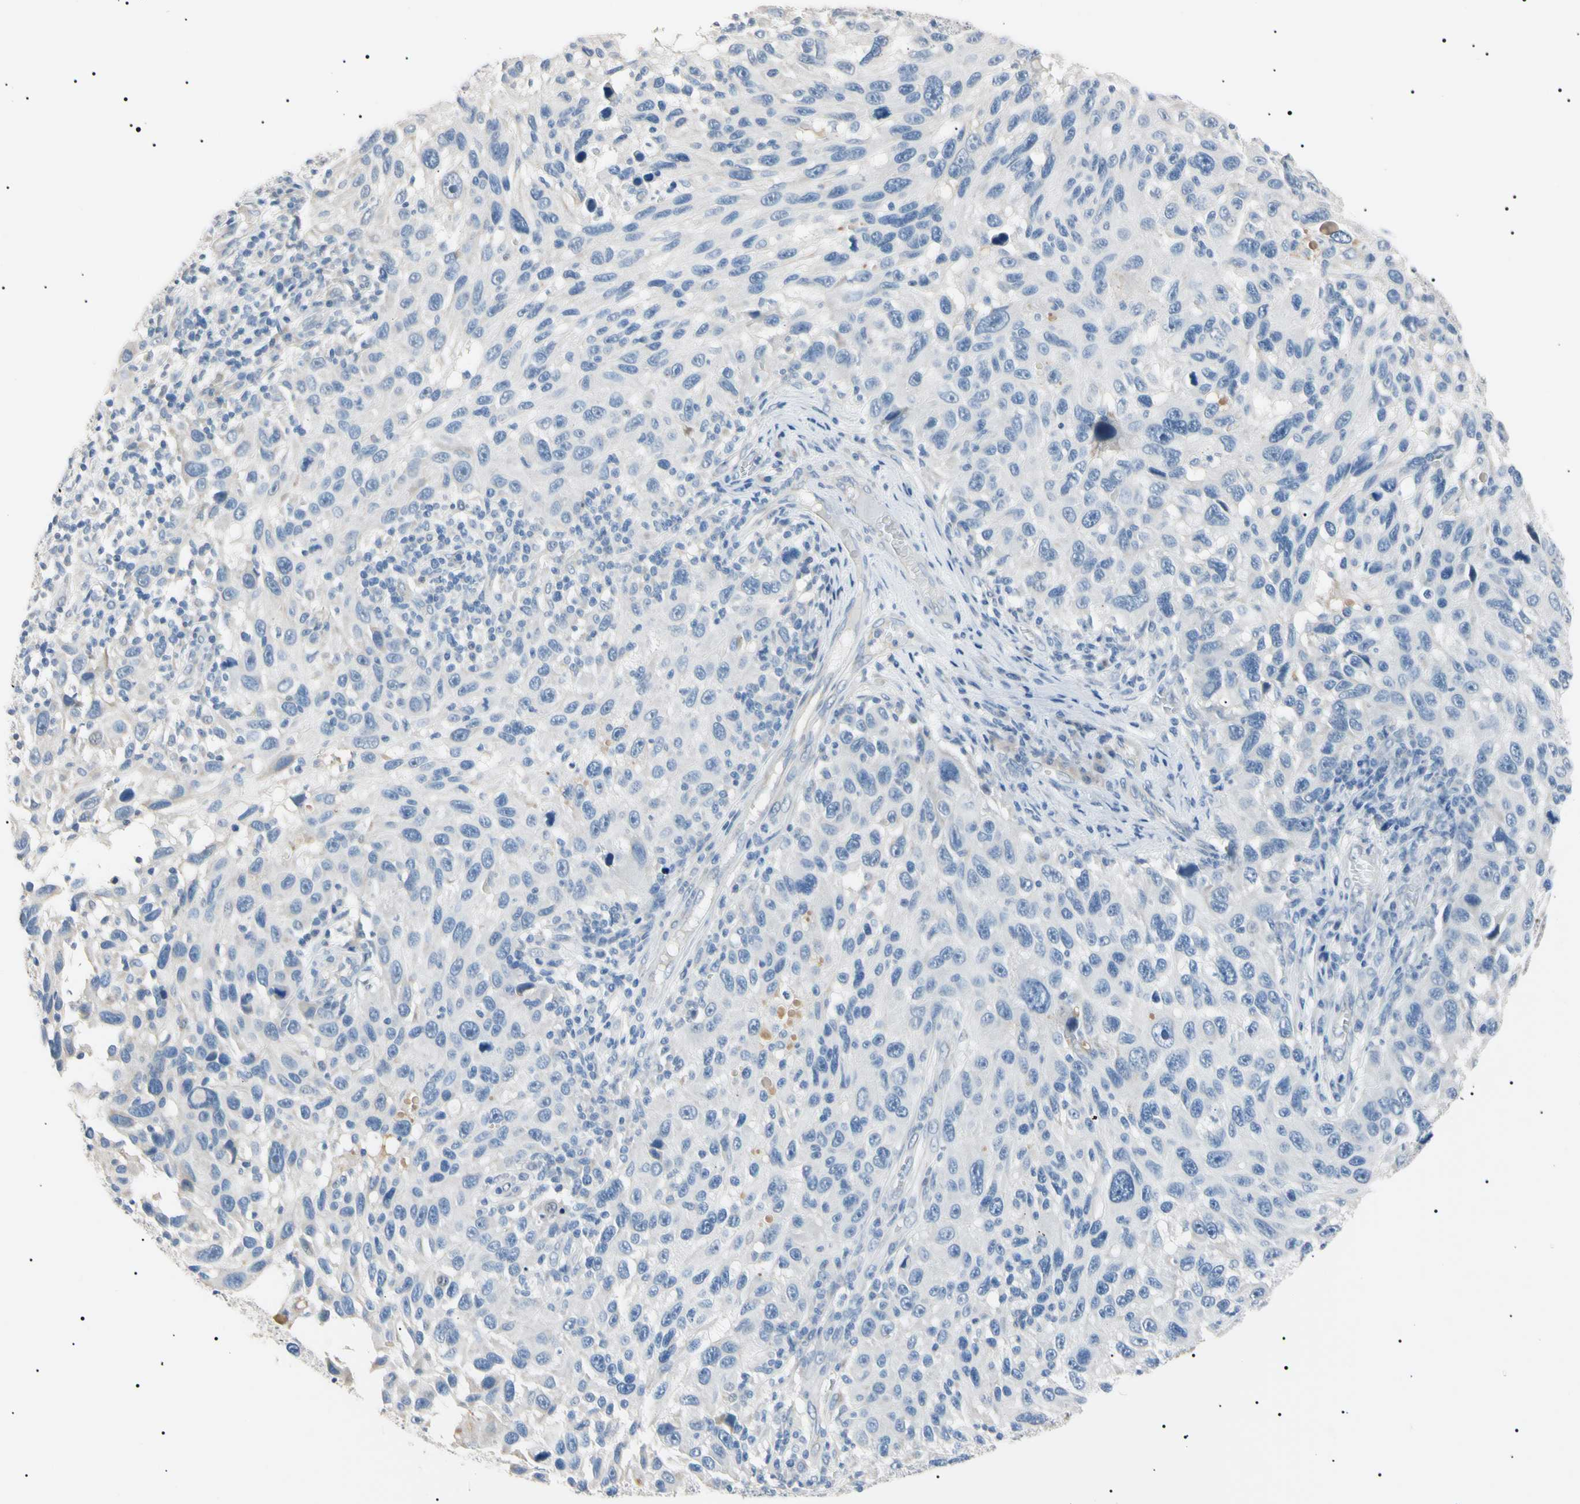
{"staining": {"intensity": "negative", "quantity": "none", "location": "none"}, "tissue": "melanoma", "cell_type": "Tumor cells", "image_type": "cancer", "snomed": [{"axis": "morphology", "description": "Malignant melanoma, NOS"}, {"axis": "topography", "description": "Skin"}], "caption": "This histopathology image is of melanoma stained with IHC to label a protein in brown with the nuclei are counter-stained blue. There is no positivity in tumor cells.", "gene": "CGB3", "patient": {"sex": "male", "age": 53}}